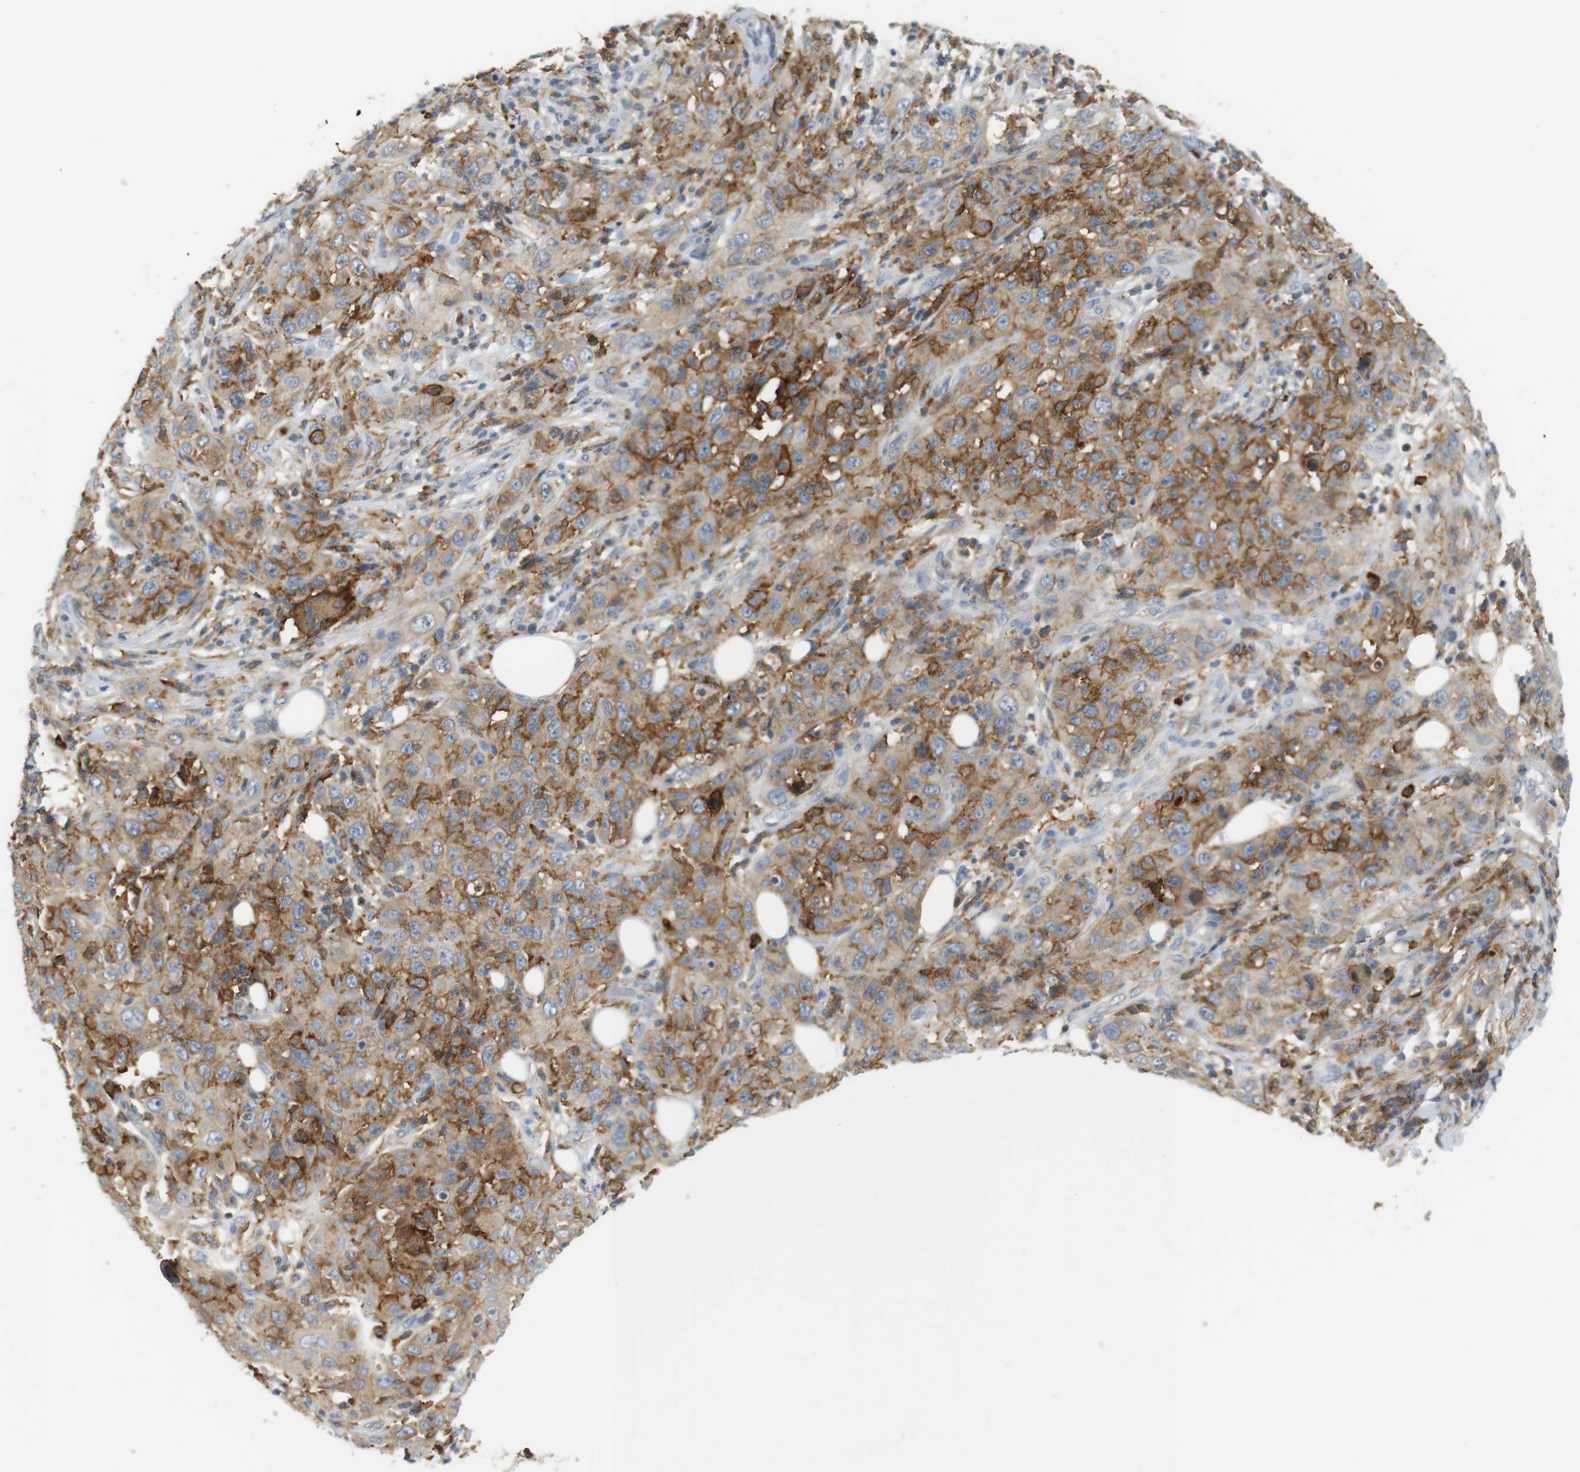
{"staining": {"intensity": "moderate", "quantity": ">75%", "location": "cytoplasmic/membranous"}, "tissue": "skin cancer", "cell_type": "Tumor cells", "image_type": "cancer", "snomed": [{"axis": "morphology", "description": "Squamous cell carcinoma, NOS"}, {"axis": "topography", "description": "Skin"}], "caption": "Protein expression analysis of human squamous cell carcinoma (skin) reveals moderate cytoplasmic/membranous staining in approximately >75% of tumor cells. The staining is performed using DAB brown chromogen to label protein expression. The nuclei are counter-stained blue using hematoxylin.", "gene": "SIRPA", "patient": {"sex": "female", "age": 88}}